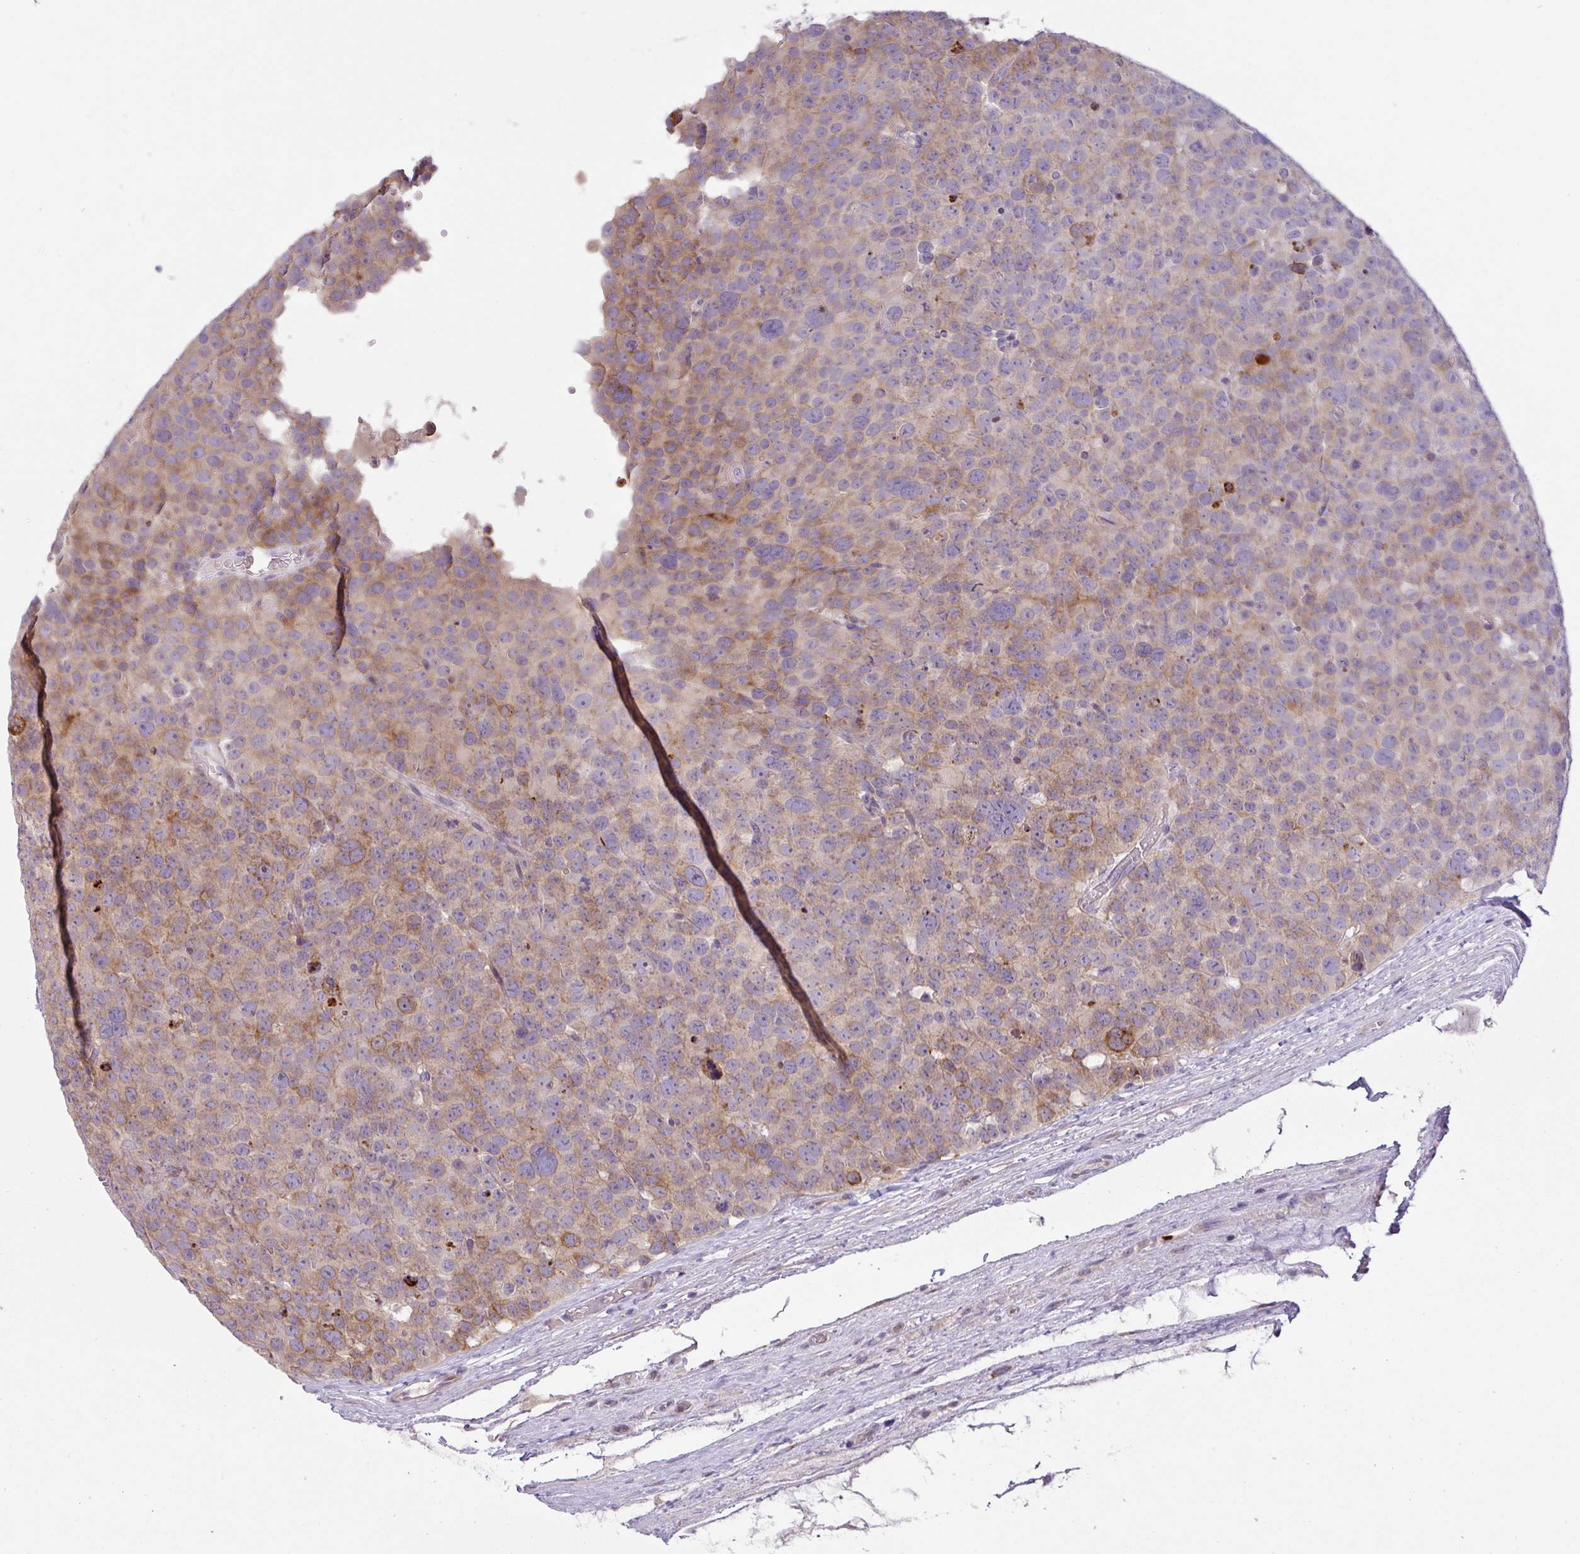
{"staining": {"intensity": "moderate", "quantity": "25%-75%", "location": "cytoplasmic/membranous"}, "tissue": "testis cancer", "cell_type": "Tumor cells", "image_type": "cancer", "snomed": [{"axis": "morphology", "description": "Seminoma, NOS"}, {"axis": "topography", "description": "Testis"}], "caption": "This photomicrograph shows immunohistochemistry (IHC) staining of human testis seminoma, with medium moderate cytoplasmic/membranous positivity in approximately 25%-75% of tumor cells.", "gene": "PIK3R5", "patient": {"sex": "male", "age": 71}}